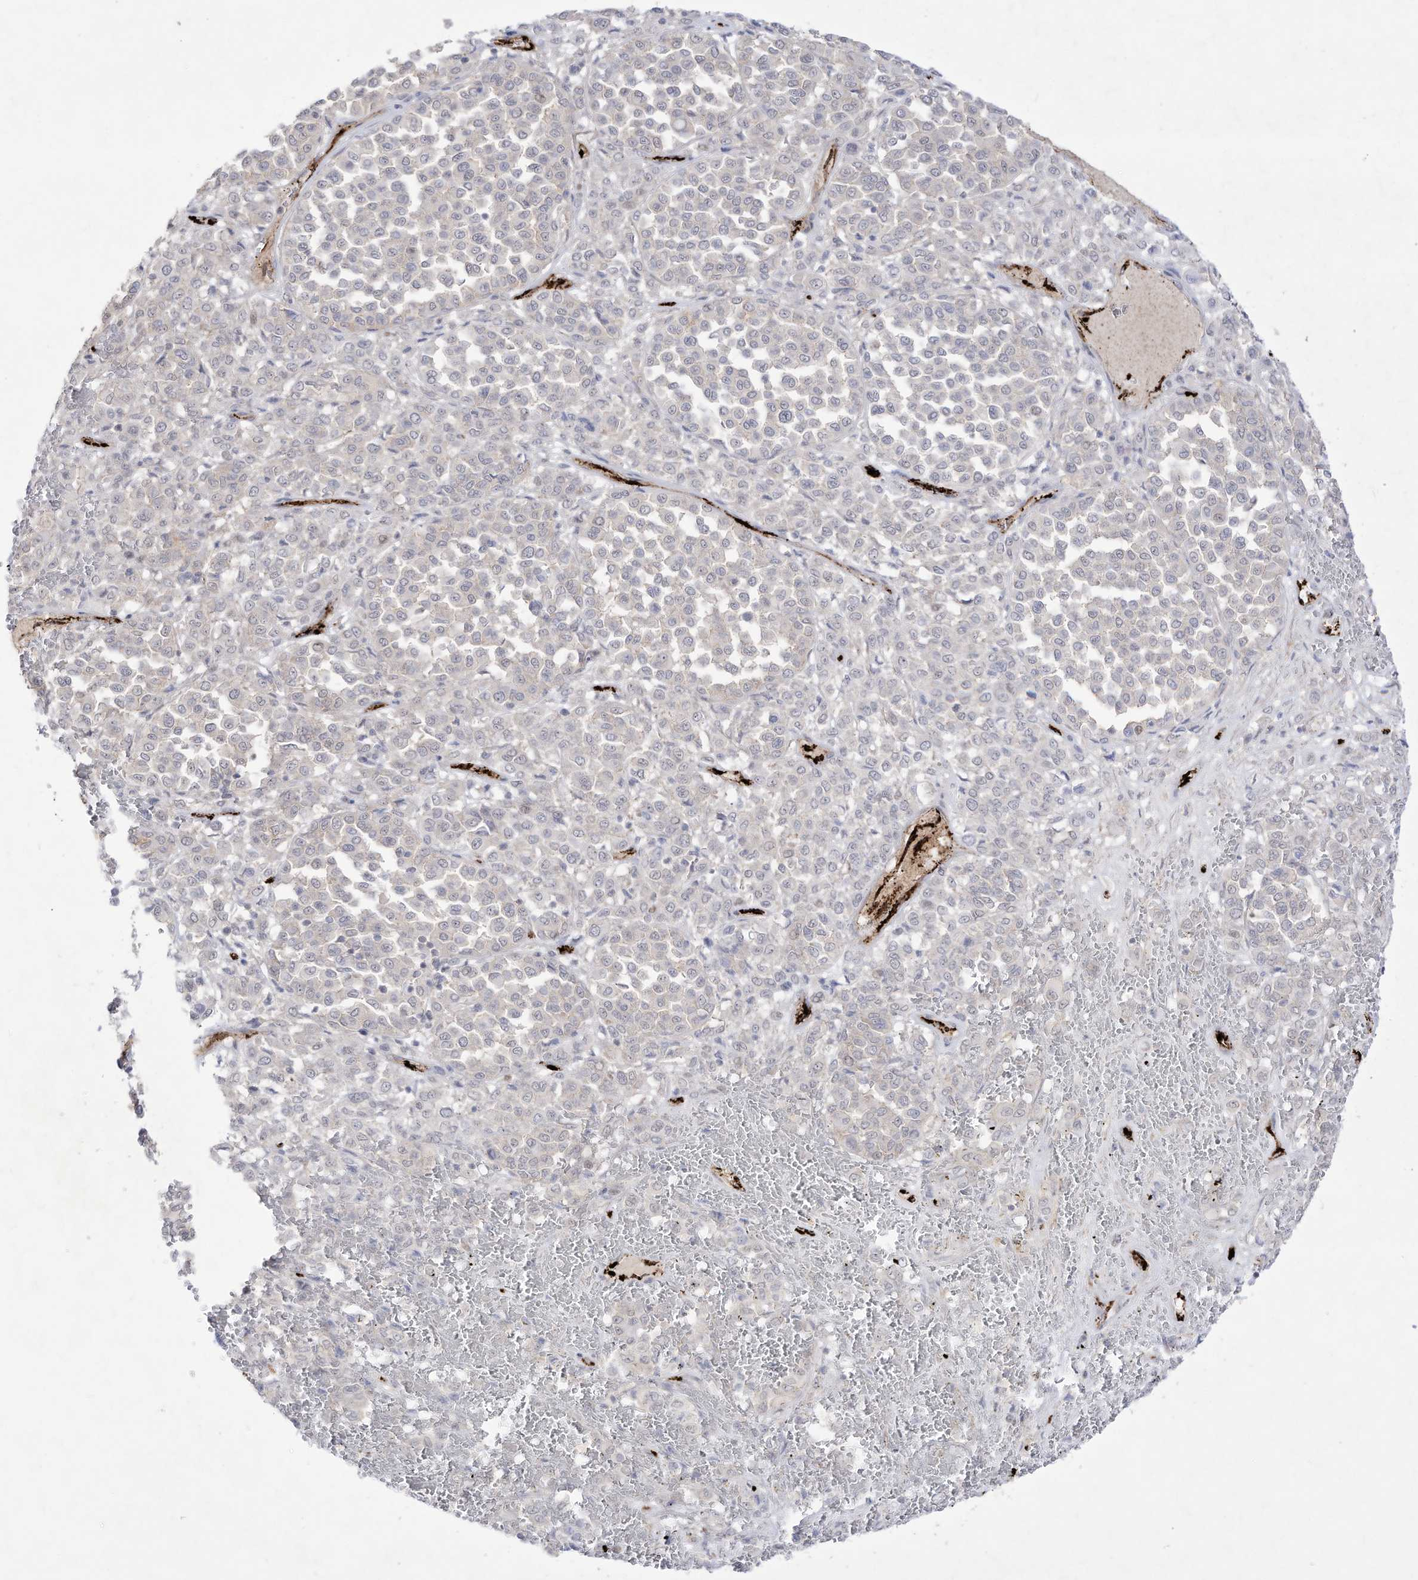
{"staining": {"intensity": "negative", "quantity": "none", "location": "none"}, "tissue": "melanoma", "cell_type": "Tumor cells", "image_type": "cancer", "snomed": [{"axis": "morphology", "description": "Malignant melanoma, Metastatic site"}, {"axis": "topography", "description": "Pancreas"}], "caption": "Immunohistochemistry photomicrograph of neoplastic tissue: human malignant melanoma (metastatic site) stained with DAB demonstrates no significant protein positivity in tumor cells.", "gene": "ZGRF1", "patient": {"sex": "female", "age": 30}}